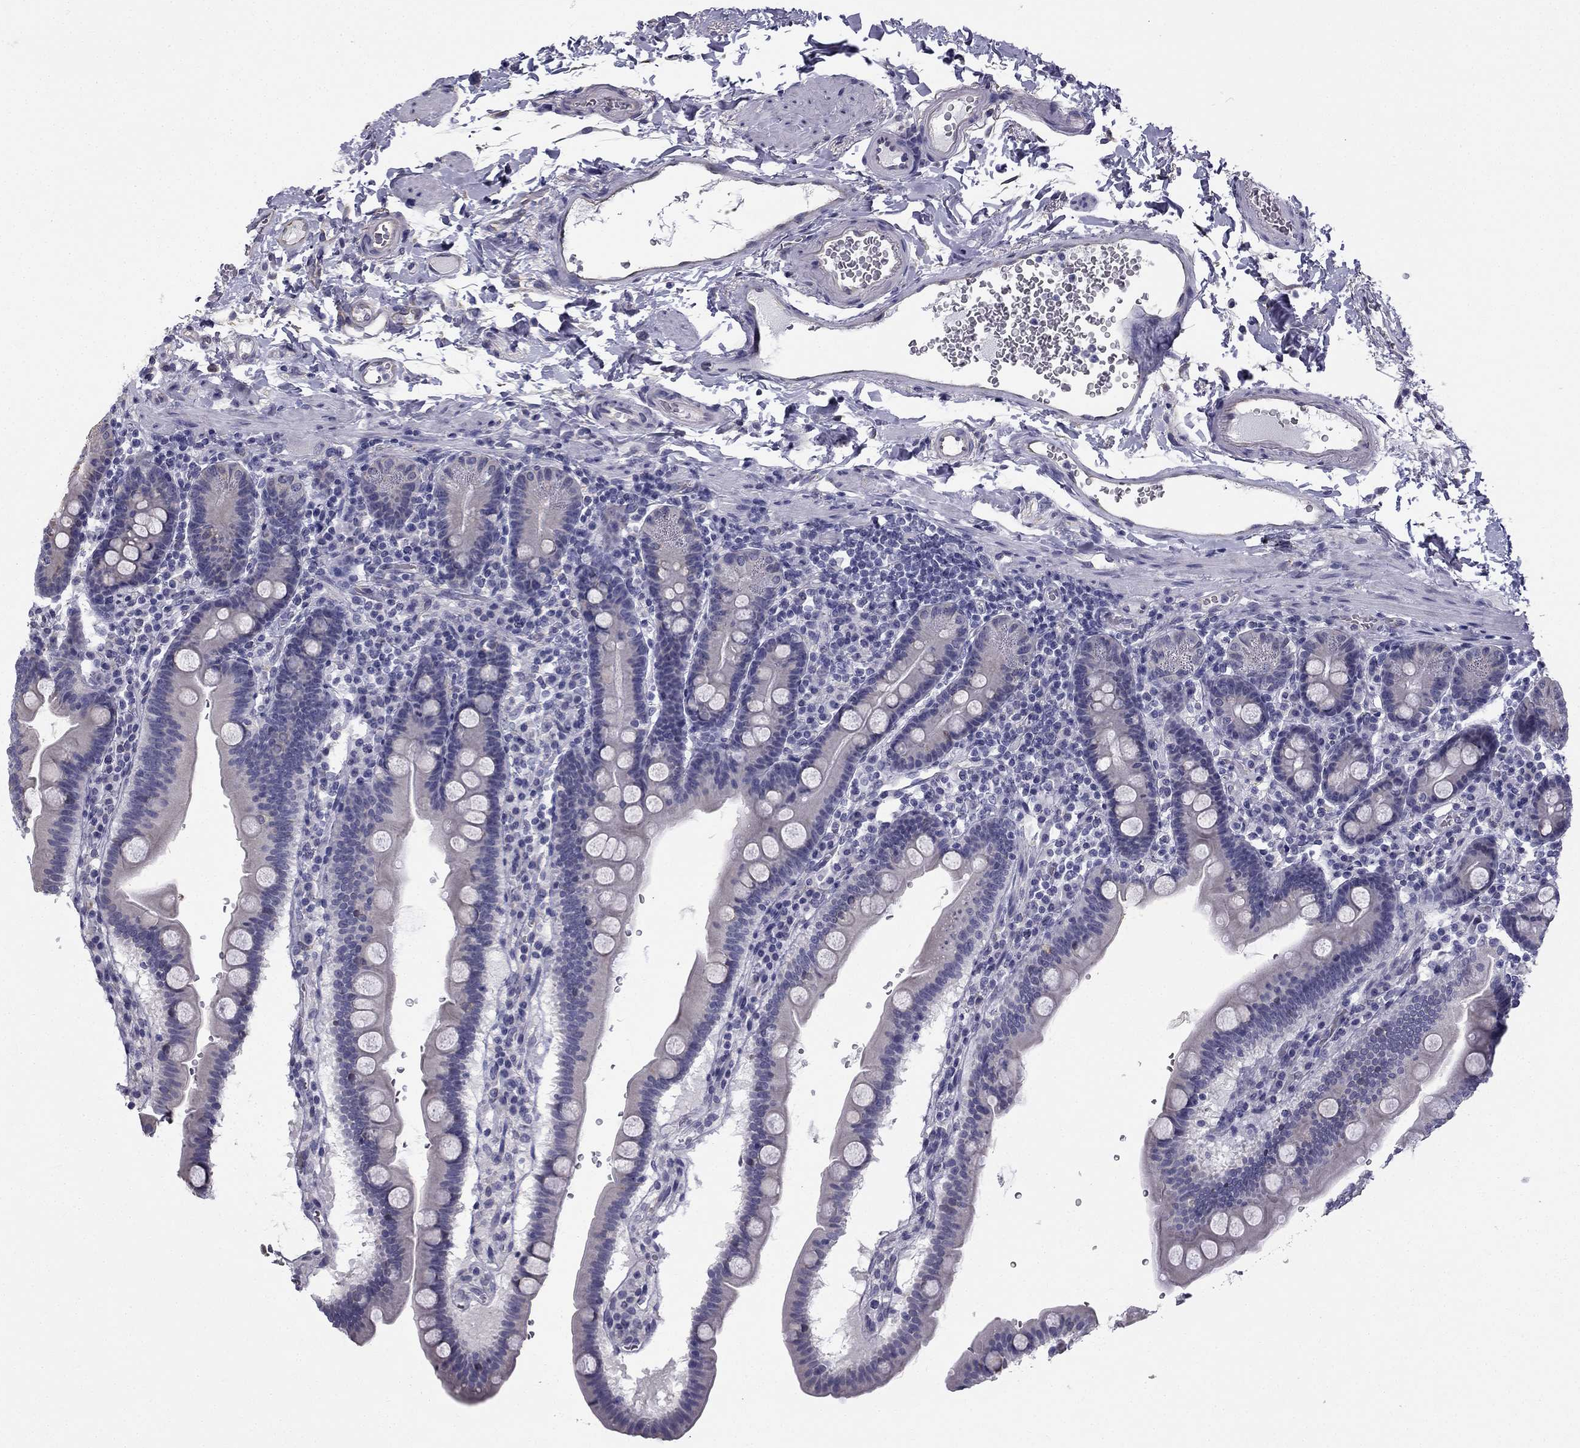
{"staining": {"intensity": "negative", "quantity": "none", "location": "none"}, "tissue": "duodenum", "cell_type": "Glandular cells", "image_type": "normal", "snomed": [{"axis": "morphology", "description": "Normal tissue, NOS"}, {"axis": "topography", "description": "Duodenum"}], "caption": "High power microscopy micrograph of an immunohistochemistry (IHC) photomicrograph of unremarkable duodenum, revealing no significant expression in glandular cells. (Stains: DAB (3,3'-diaminobenzidine) immunohistochemistry with hematoxylin counter stain, Microscopy: brightfield microscopy at high magnification).", "gene": "CCDC40", "patient": {"sex": "male", "age": 59}}